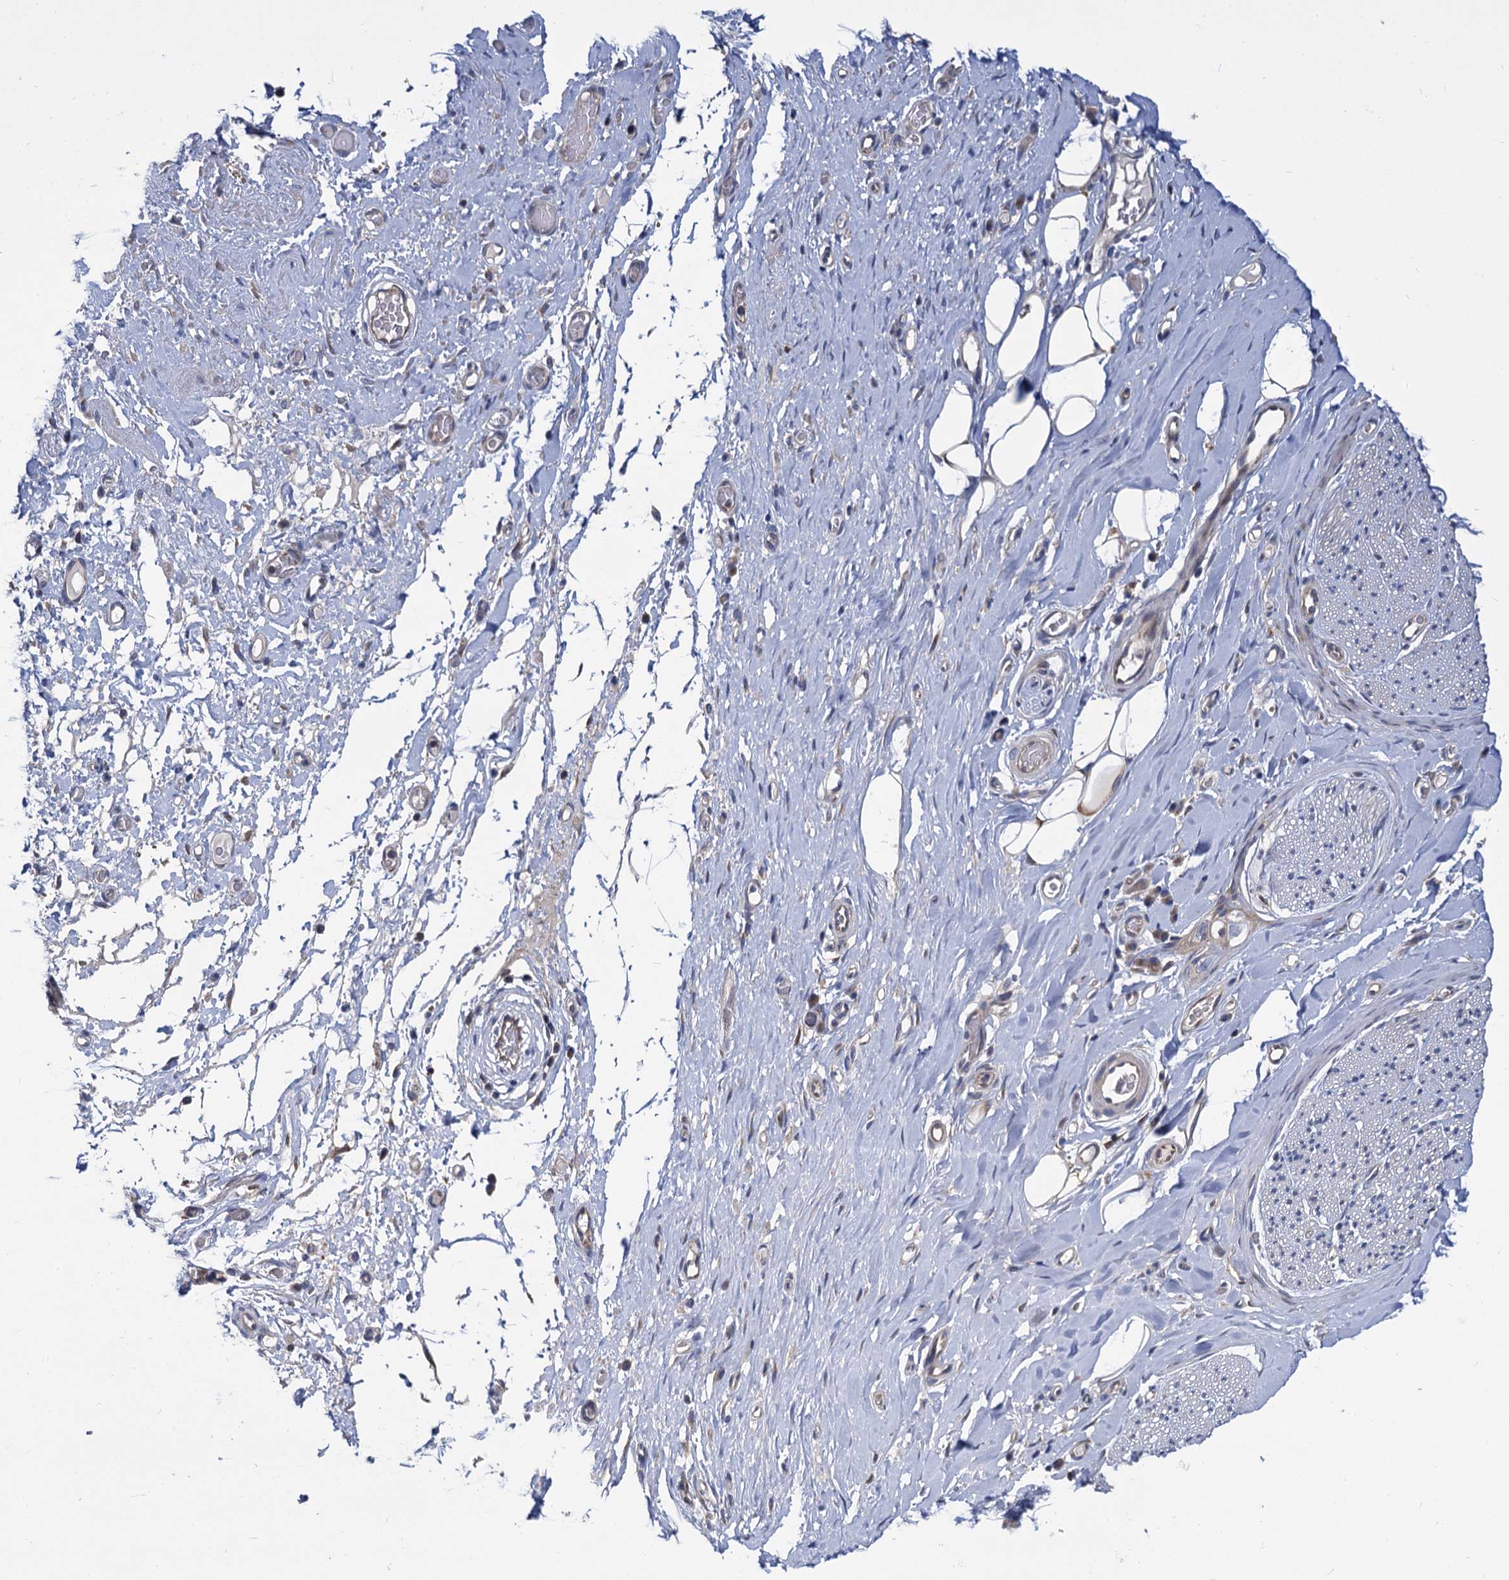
{"staining": {"intensity": "negative", "quantity": "none", "location": "none"}, "tissue": "adipose tissue", "cell_type": "Adipocytes", "image_type": "normal", "snomed": [{"axis": "morphology", "description": "Normal tissue, NOS"}, {"axis": "morphology", "description": "Adenocarcinoma, NOS"}, {"axis": "topography", "description": "Esophagus"}, {"axis": "topography", "description": "Stomach, upper"}, {"axis": "topography", "description": "Peripheral nerve tissue"}], "caption": "An immunohistochemistry image of normal adipose tissue is shown. There is no staining in adipocytes of adipose tissue.", "gene": "GCLC", "patient": {"sex": "male", "age": 62}}